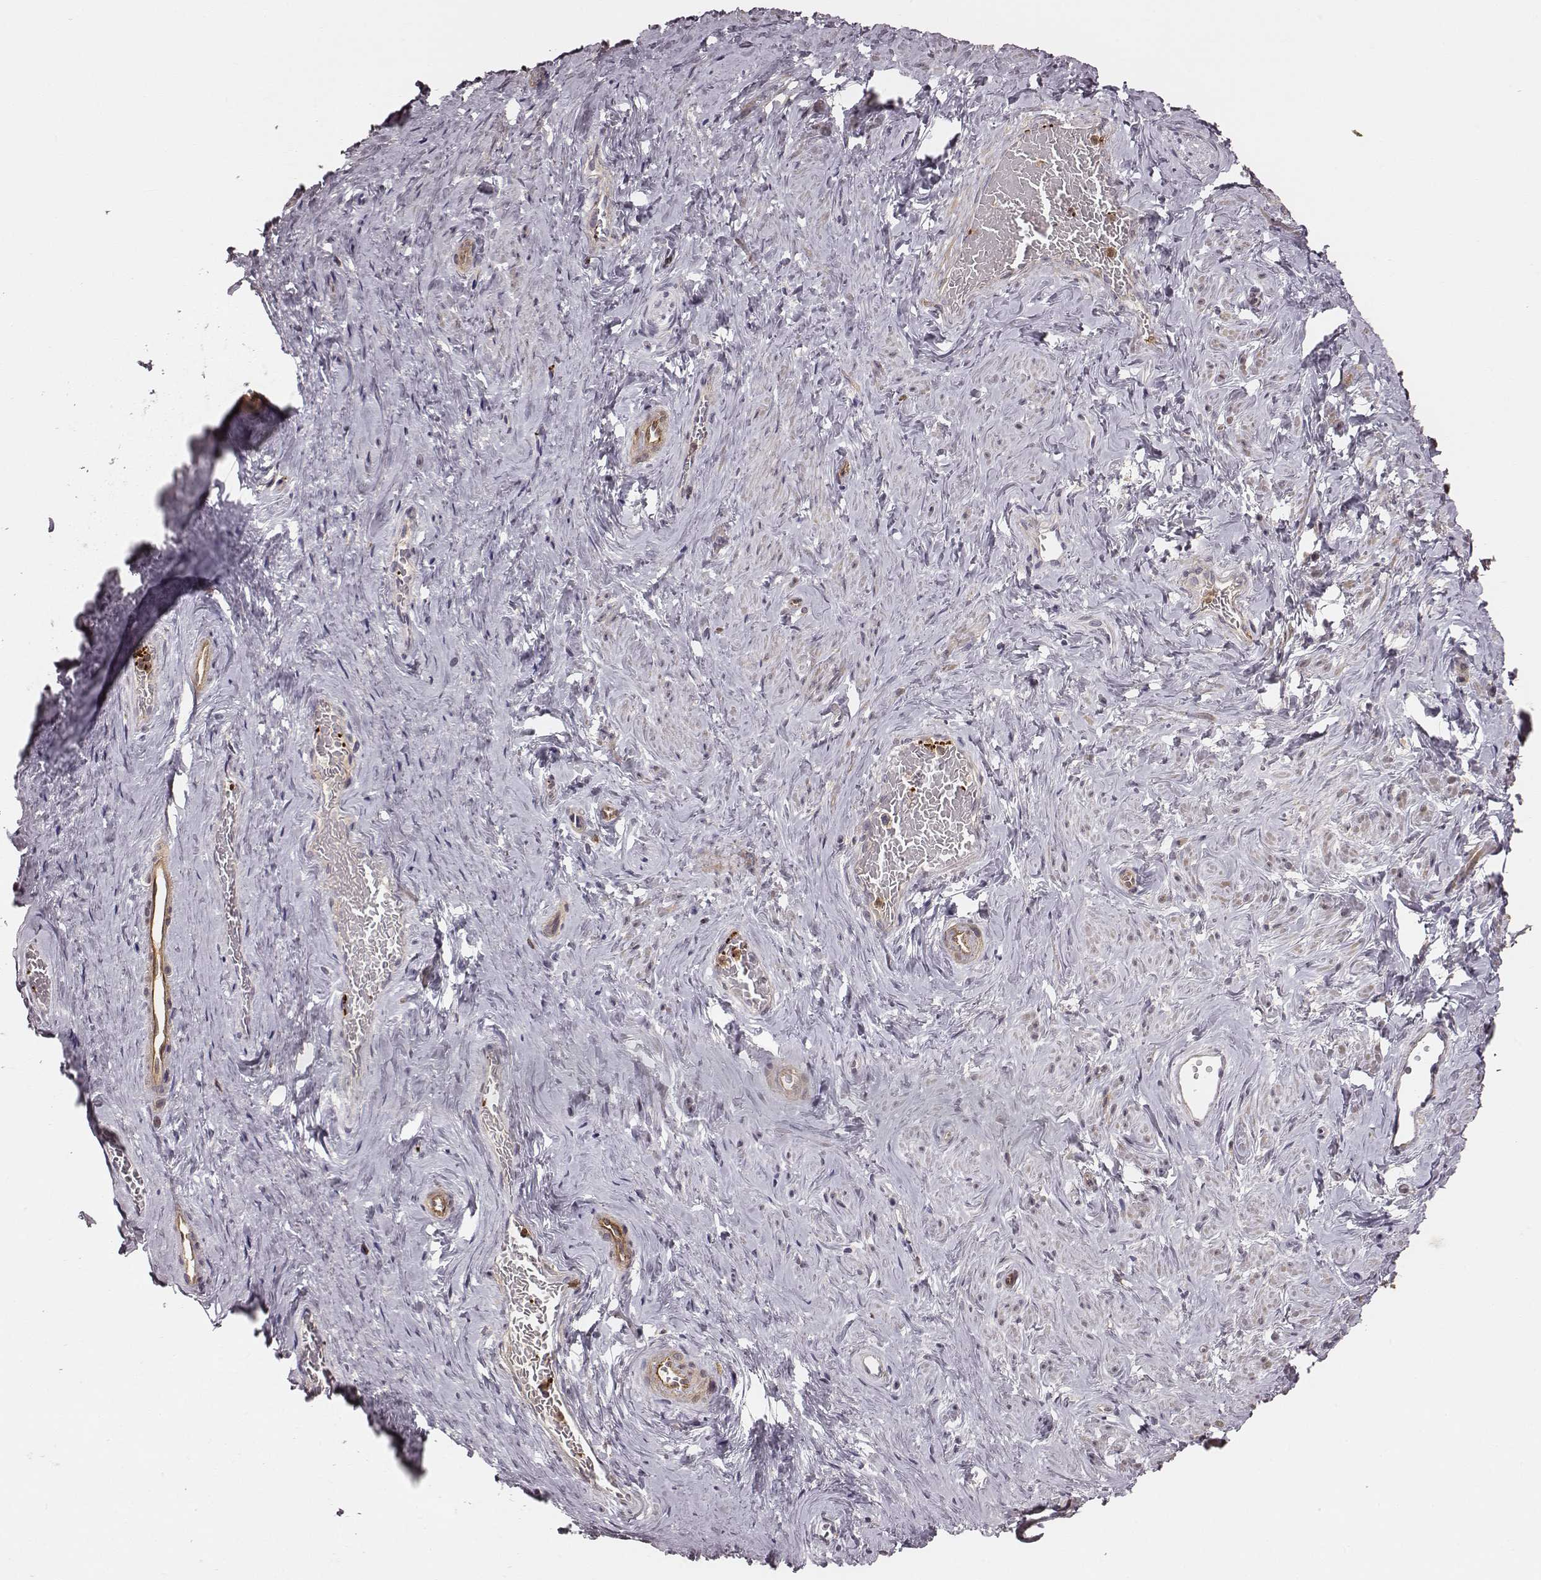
{"staining": {"intensity": "negative", "quantity": "none", "location": "none"}, "tissue": "vagina", "cell_type": "Squamous epithelial cells", "image_type": "normal", "snomed": [{"axis": "morphology", "description": "Normal tissue, NOS"}, {"axis": "topography", "description": "Vagina"}], "caption": "DAB immunohistochemical staining of unremarkable human vagina demonstrates no significant expression in squamous epithelial cells.", "gene": "ZYX", "patient": {"sex": "female", "age": 45}}